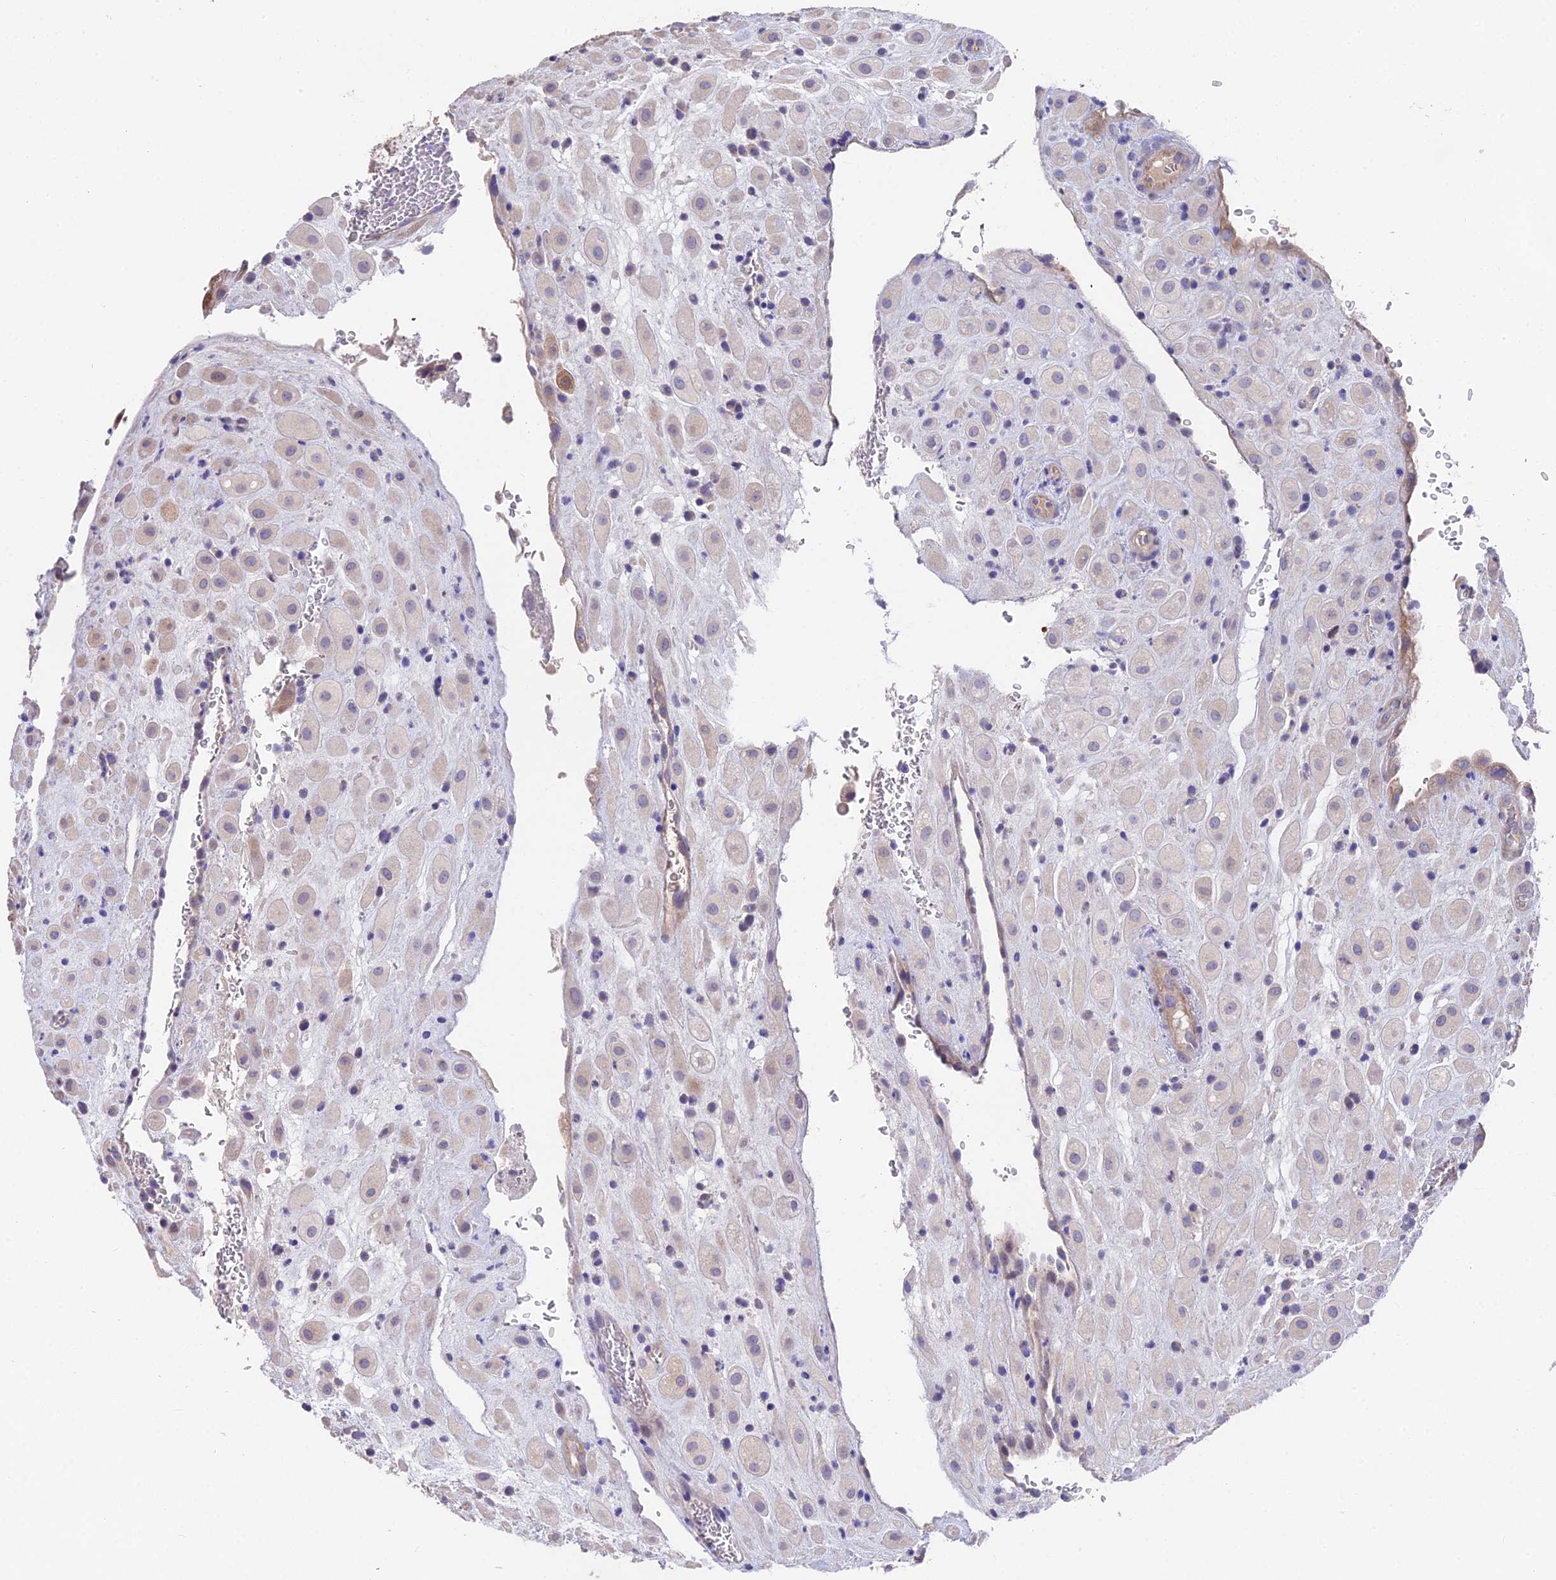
{"staining": {"intensity": "negative", "quantity": "none", "location": "none"}, "tissue": "placenta", "cell_type": "Decidual cells", "image_type": "normal", "snomed": [{"axis": "morphology", "description": "Normal tissue, NOS"}, {"axis": "topography", "description": "Placenta"}], "caption": "Human placenta stained for a protein using immunohistochemistry (IHC) demonstrates no expression in decidual cells.", "gene": "FAM168B", "patient": {"sex": "female", "age": 35}}